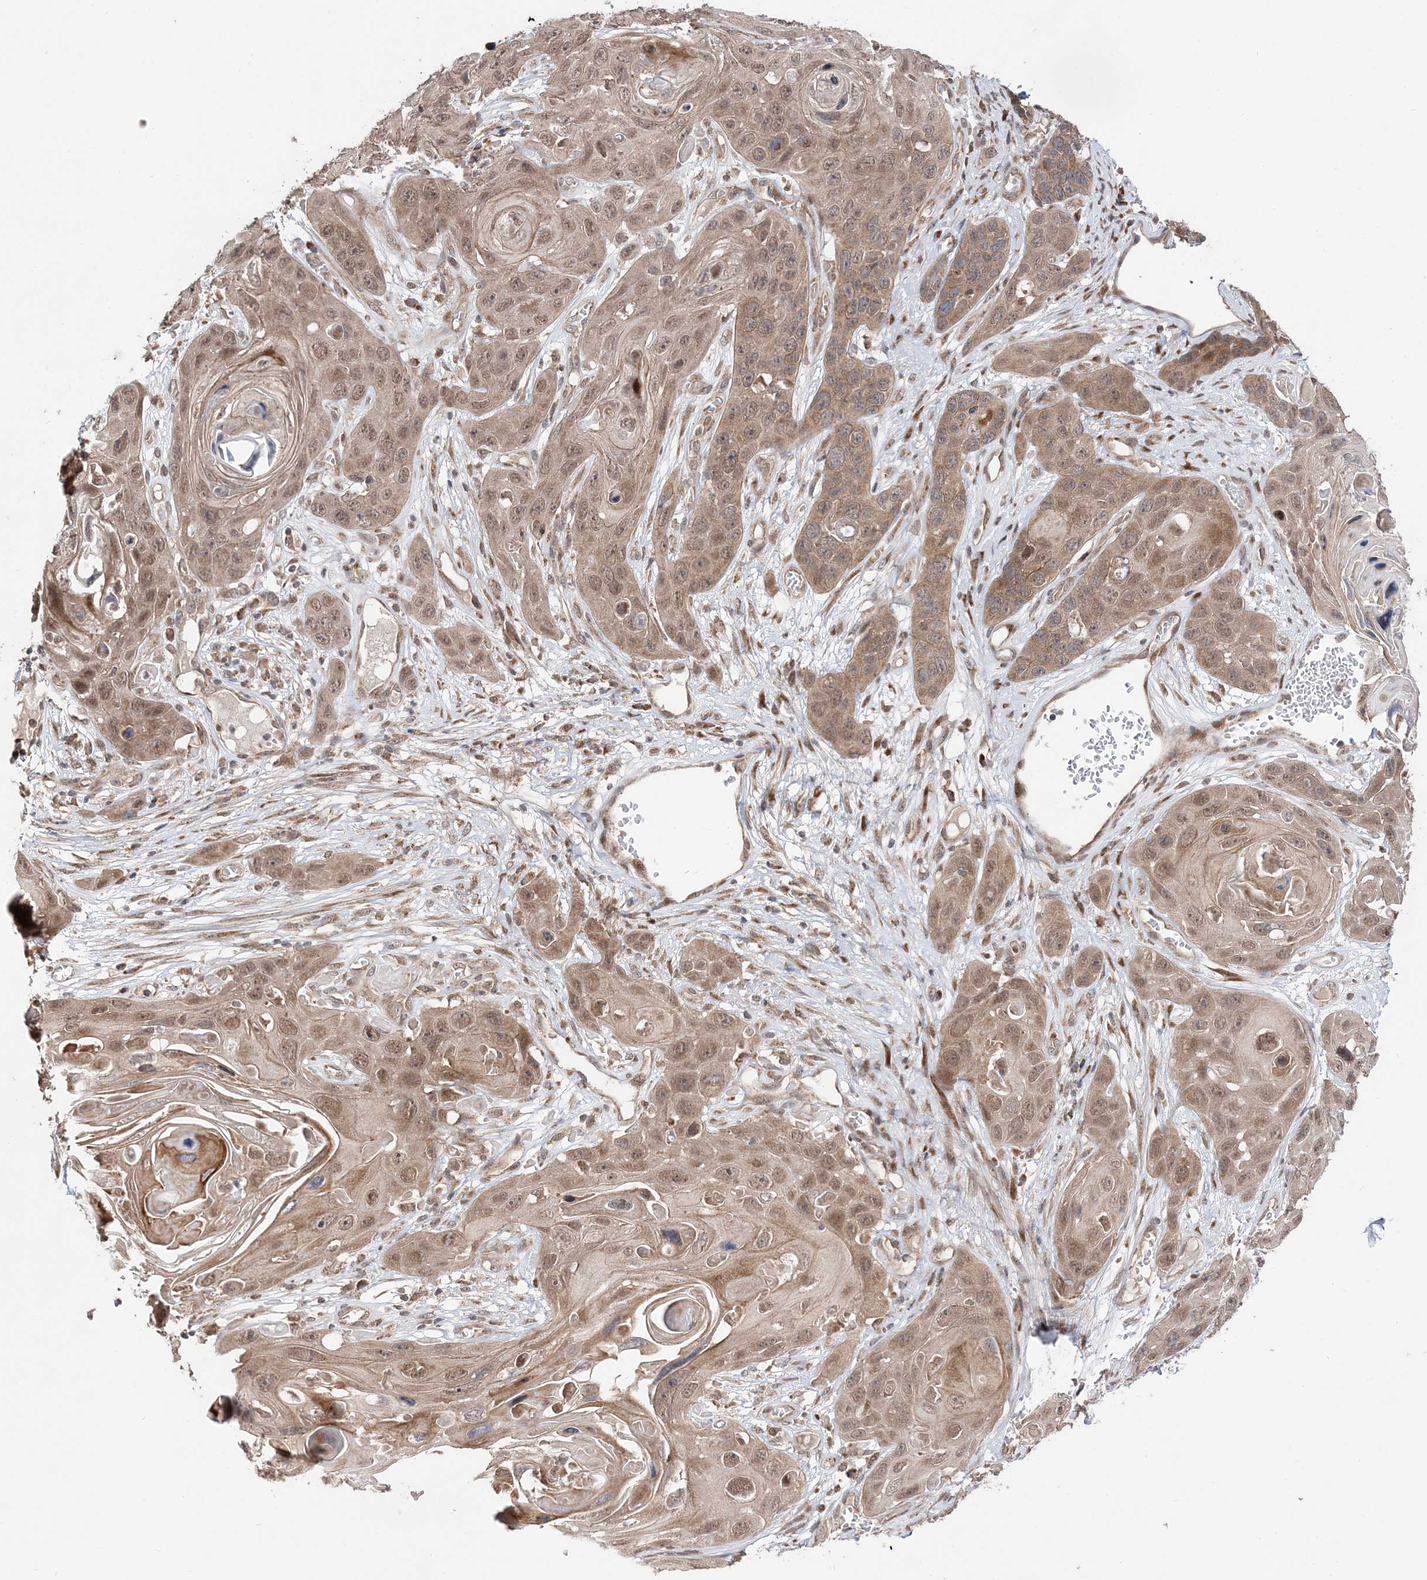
{"staining": {"intensity": "moderate", "quantity": ">75%", "location": "cytoplasmic/membranous,nuclear"}, "tissue": "skin cancer", "cell_type": "Tumor cells", "image_type": "cancer", "snomed": [{"axis": "morphology", "description": "Squamous cell carcinoma, NOS"}, {"axis": "topography", "description": "Skin"}], "caption": "Brown immunohistochemical staining in skin squamous cell carcinoma demonstrates moderate cytoplasmic/membranous and nuclear staining in approximately >75% of tumor cells.", "gene": "DALRD3", "patient": {"sex": "male", "age": 55}}